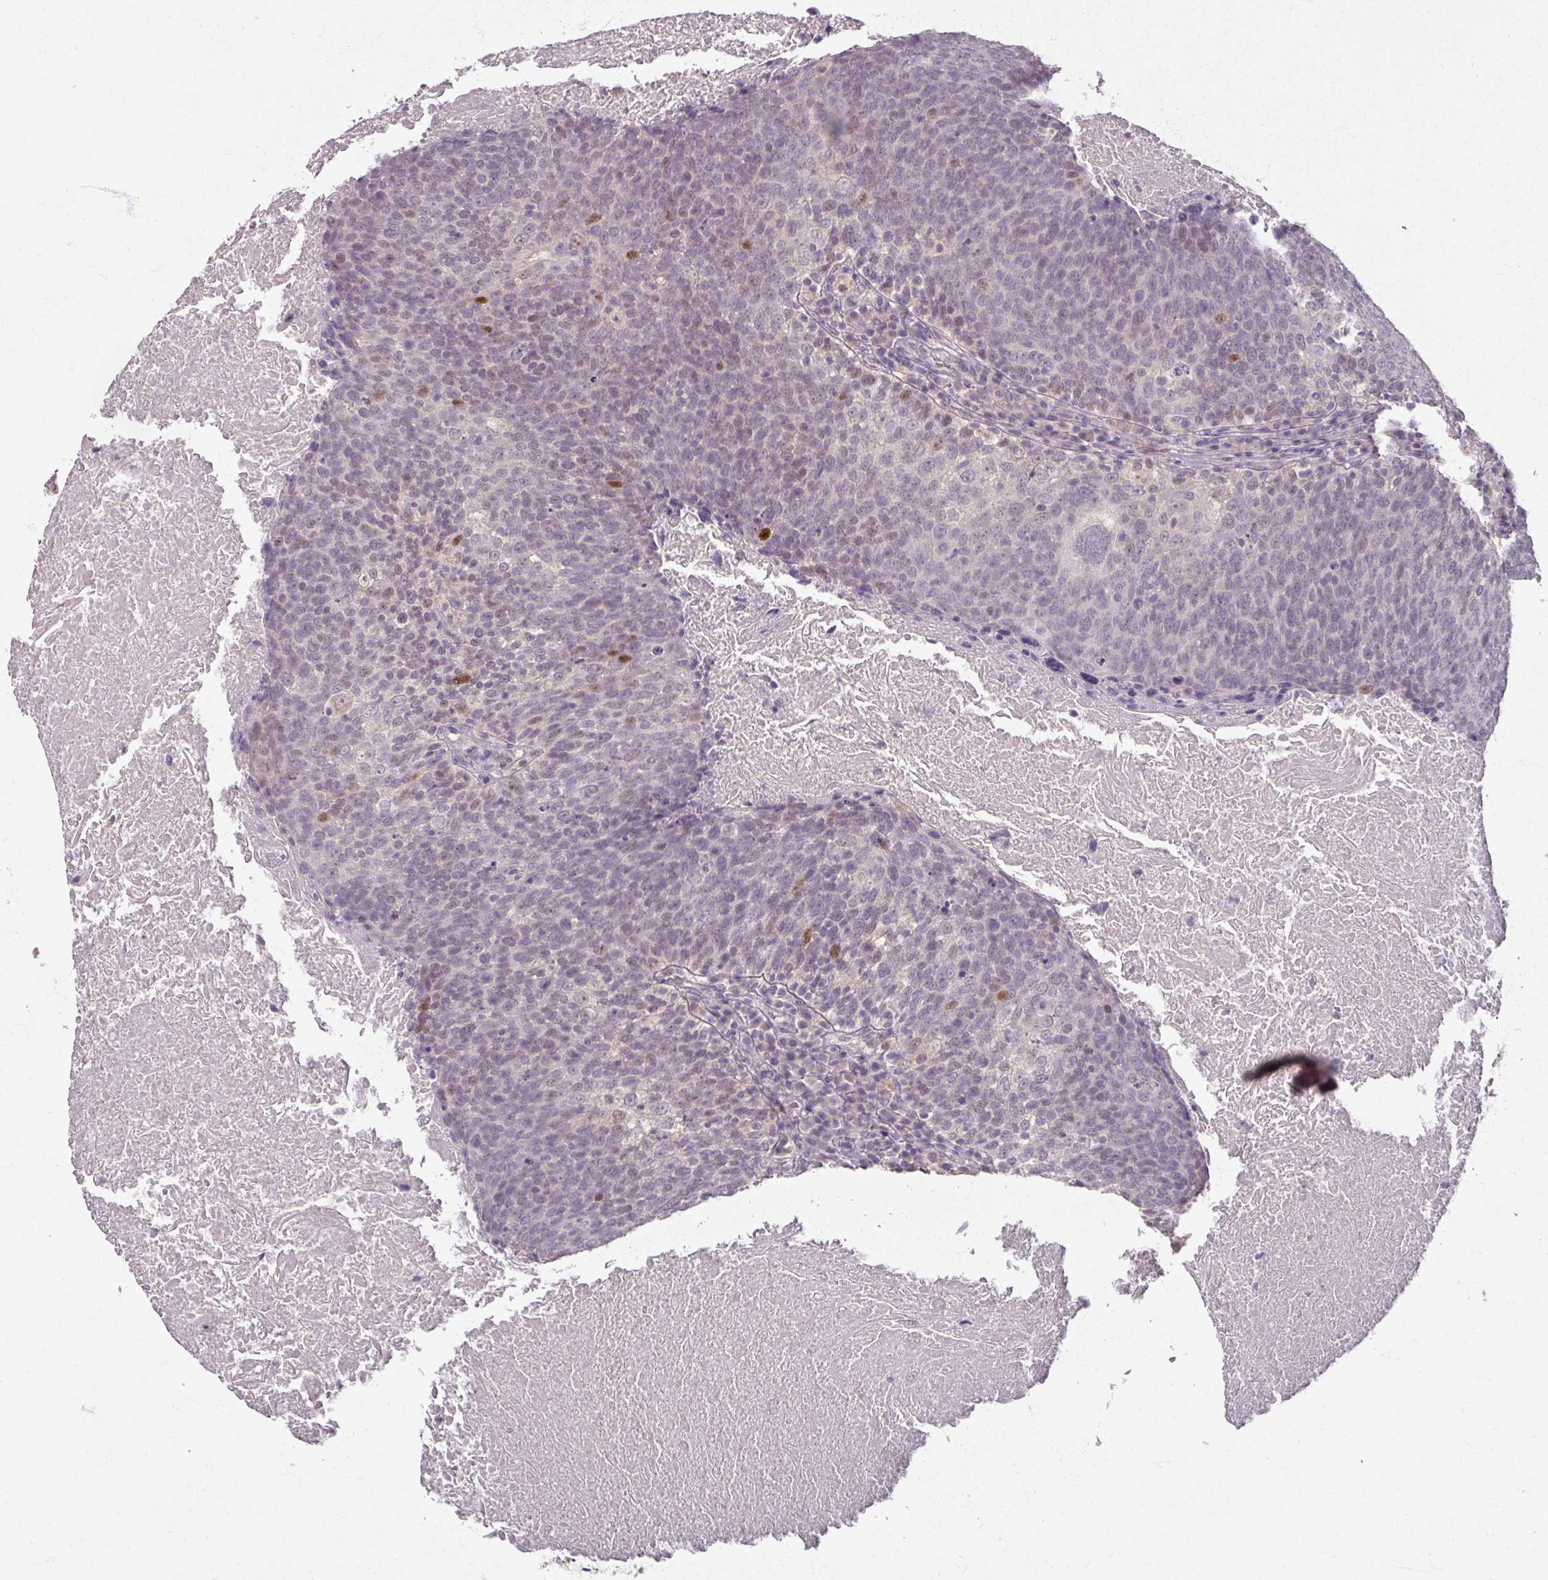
{"staining": {"intensity": "moderate", "quantity": "<25%", "location": "nuclear"}, "tissue": "head and neck cancer", "cell_type": "Tumor cells", "image_type": "cancer", "snomed": [{"axis": "morphology", "description": "Squamous cell carcinoma, NOS"}, {"axis": "morphology", "description": "Squamous cell carcinoma, metastatic, NOS"}, {"axis": "topography", "description": "Lymph node"}, {"axis": "topography", "description": "Head-Neck"}], "caption": "Brown immunohistochemical staining in head and neck squamous cell carcinoma exhibits moderate nuclear staining in about <25% of tumor cells. (brown staining indicates protein expression, while blue staining denotes nuclei).", "gene": "SOX11", "patient": {"sex": "male", "age": 62}}